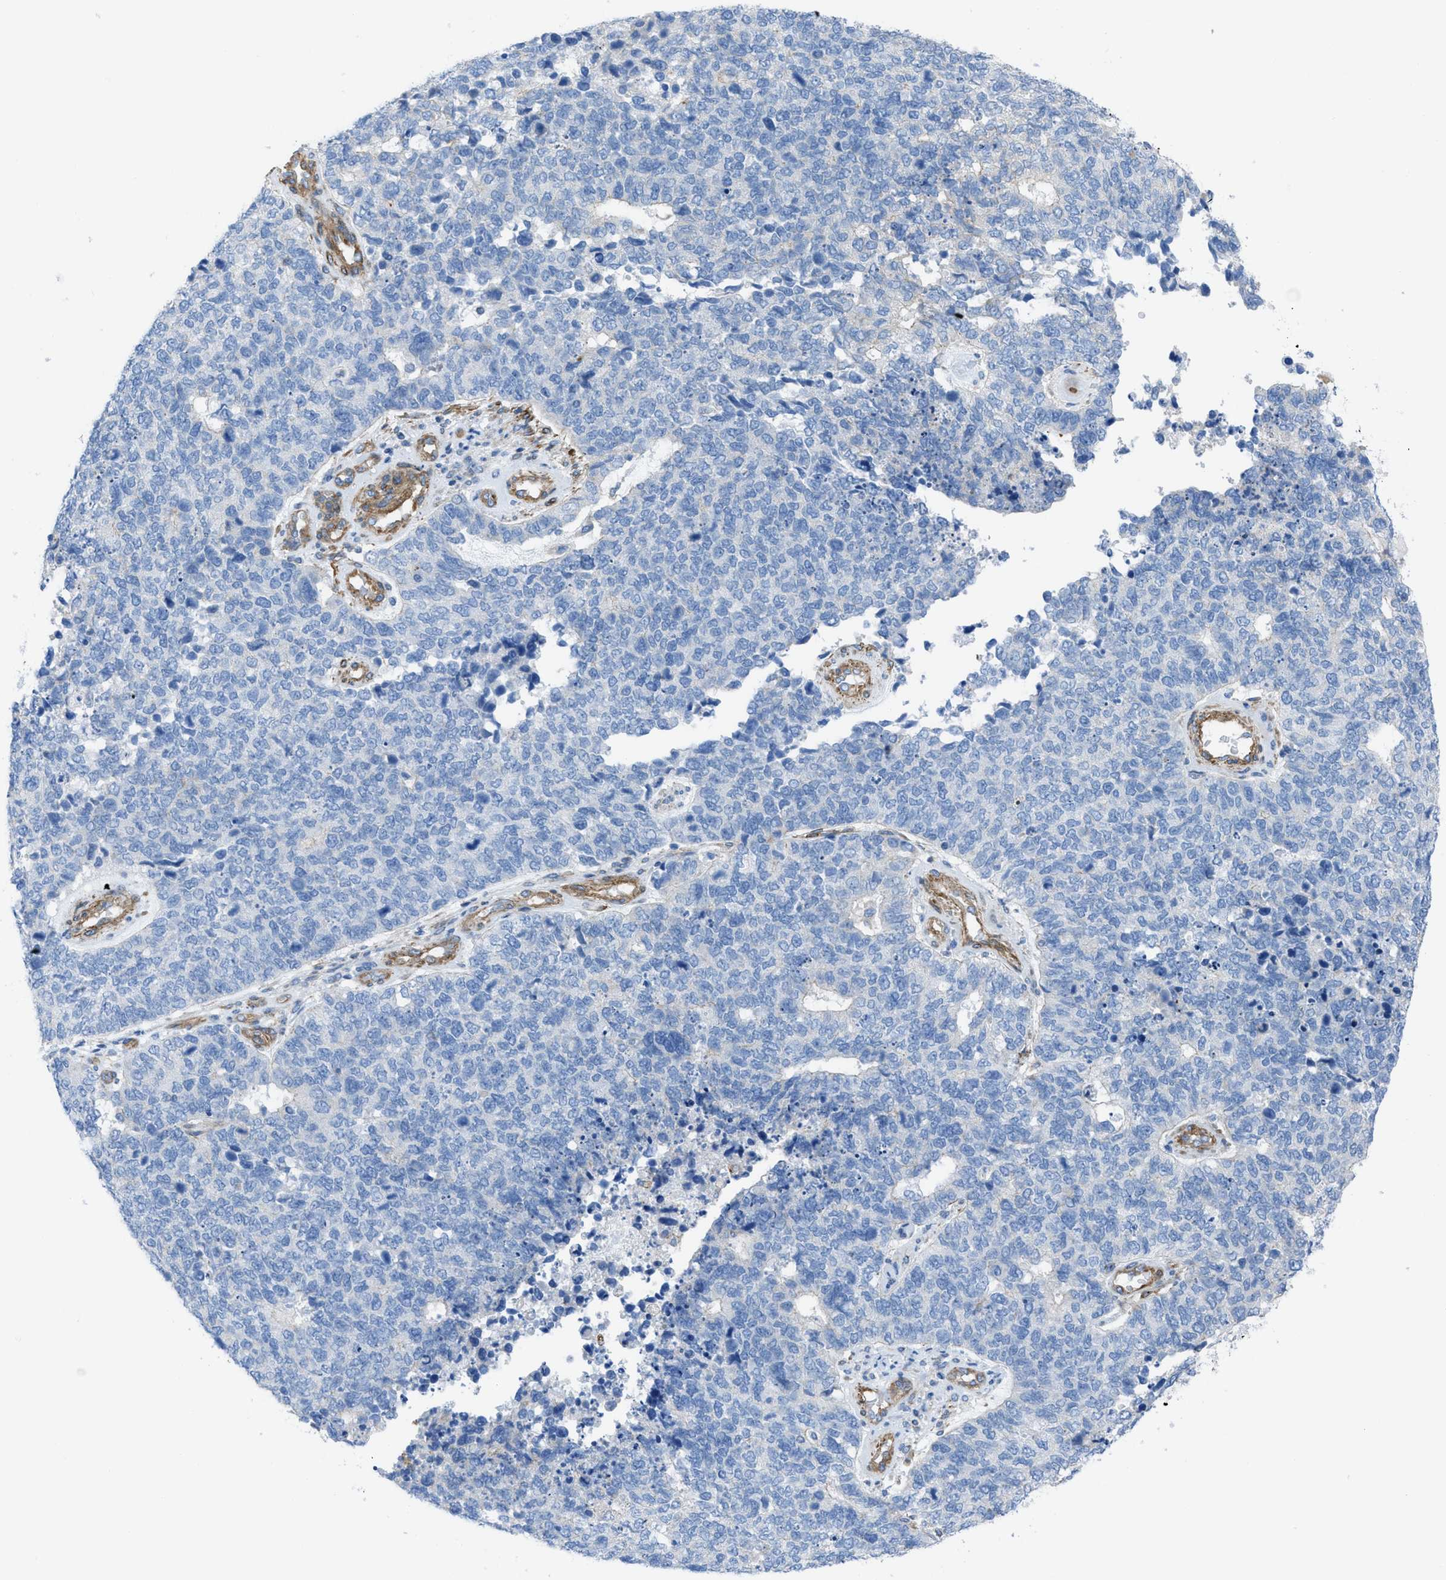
{"staining": {"intensity": "negative", "quantity": "none", "location": "none"}, "tissue": "cervical cancer", "cell_type": "Tumor cells", "image_type": "cancer", "snomed": [{"axis": "morphology", "description": "Squamous cell carcinoma, NOS"}, {"axis": "topography", "description": "Cervix"}], "caption": "Immunohistochemistry (IHC) histopathology image of human cervical squamous cell carcinoma stained for a protein (brown), which reveals no expression in tumor cells. (DAB (3,3'-diaminobenzidine) immunohistochemistry visualized using brightfield microscopy, high magnification).", "gene": "KCNH7", "patient": {"sex": "female", "age": 63}}